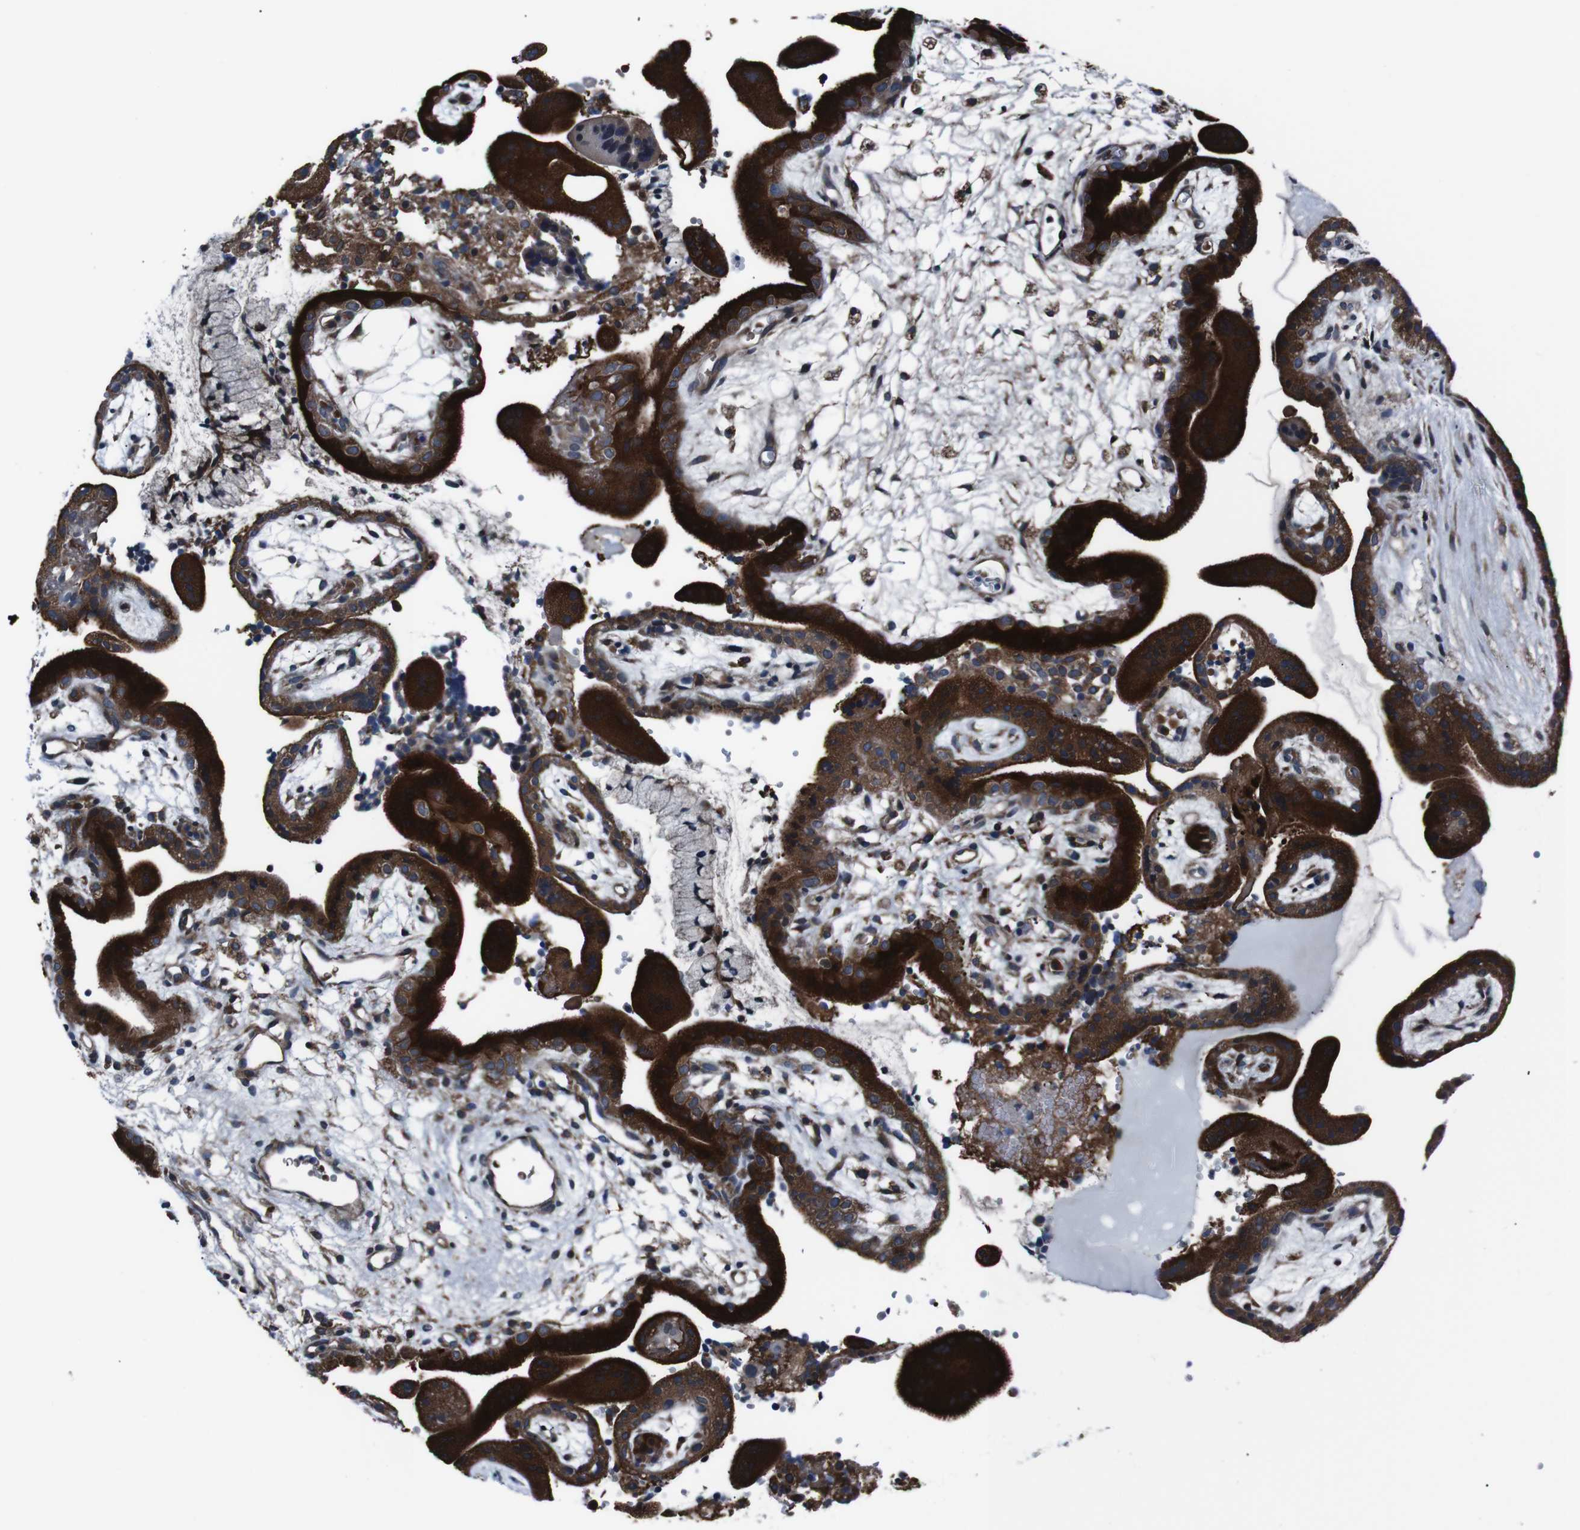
{"staining": {"intensity": "strong", "quantity": ">75%", "location": "cytoplasmic/membranous"}, "tissue": "placenta", "cell_type": "Trophoblastic cells", "image_type": "normal", "snomed": [{"axis": "morphology", "description": "Normal tissue, NOS"}, {"axis": "topography", "description": "Placenta"}], "caption": "IHC (DAB) staining of benign placenta reveals strong cytoplasmic/membranous protein positivity in approximately >75% of trophoblastic cells.", "gene": "EIF4A2", "patient": {"sex": "female", "age": 18}}